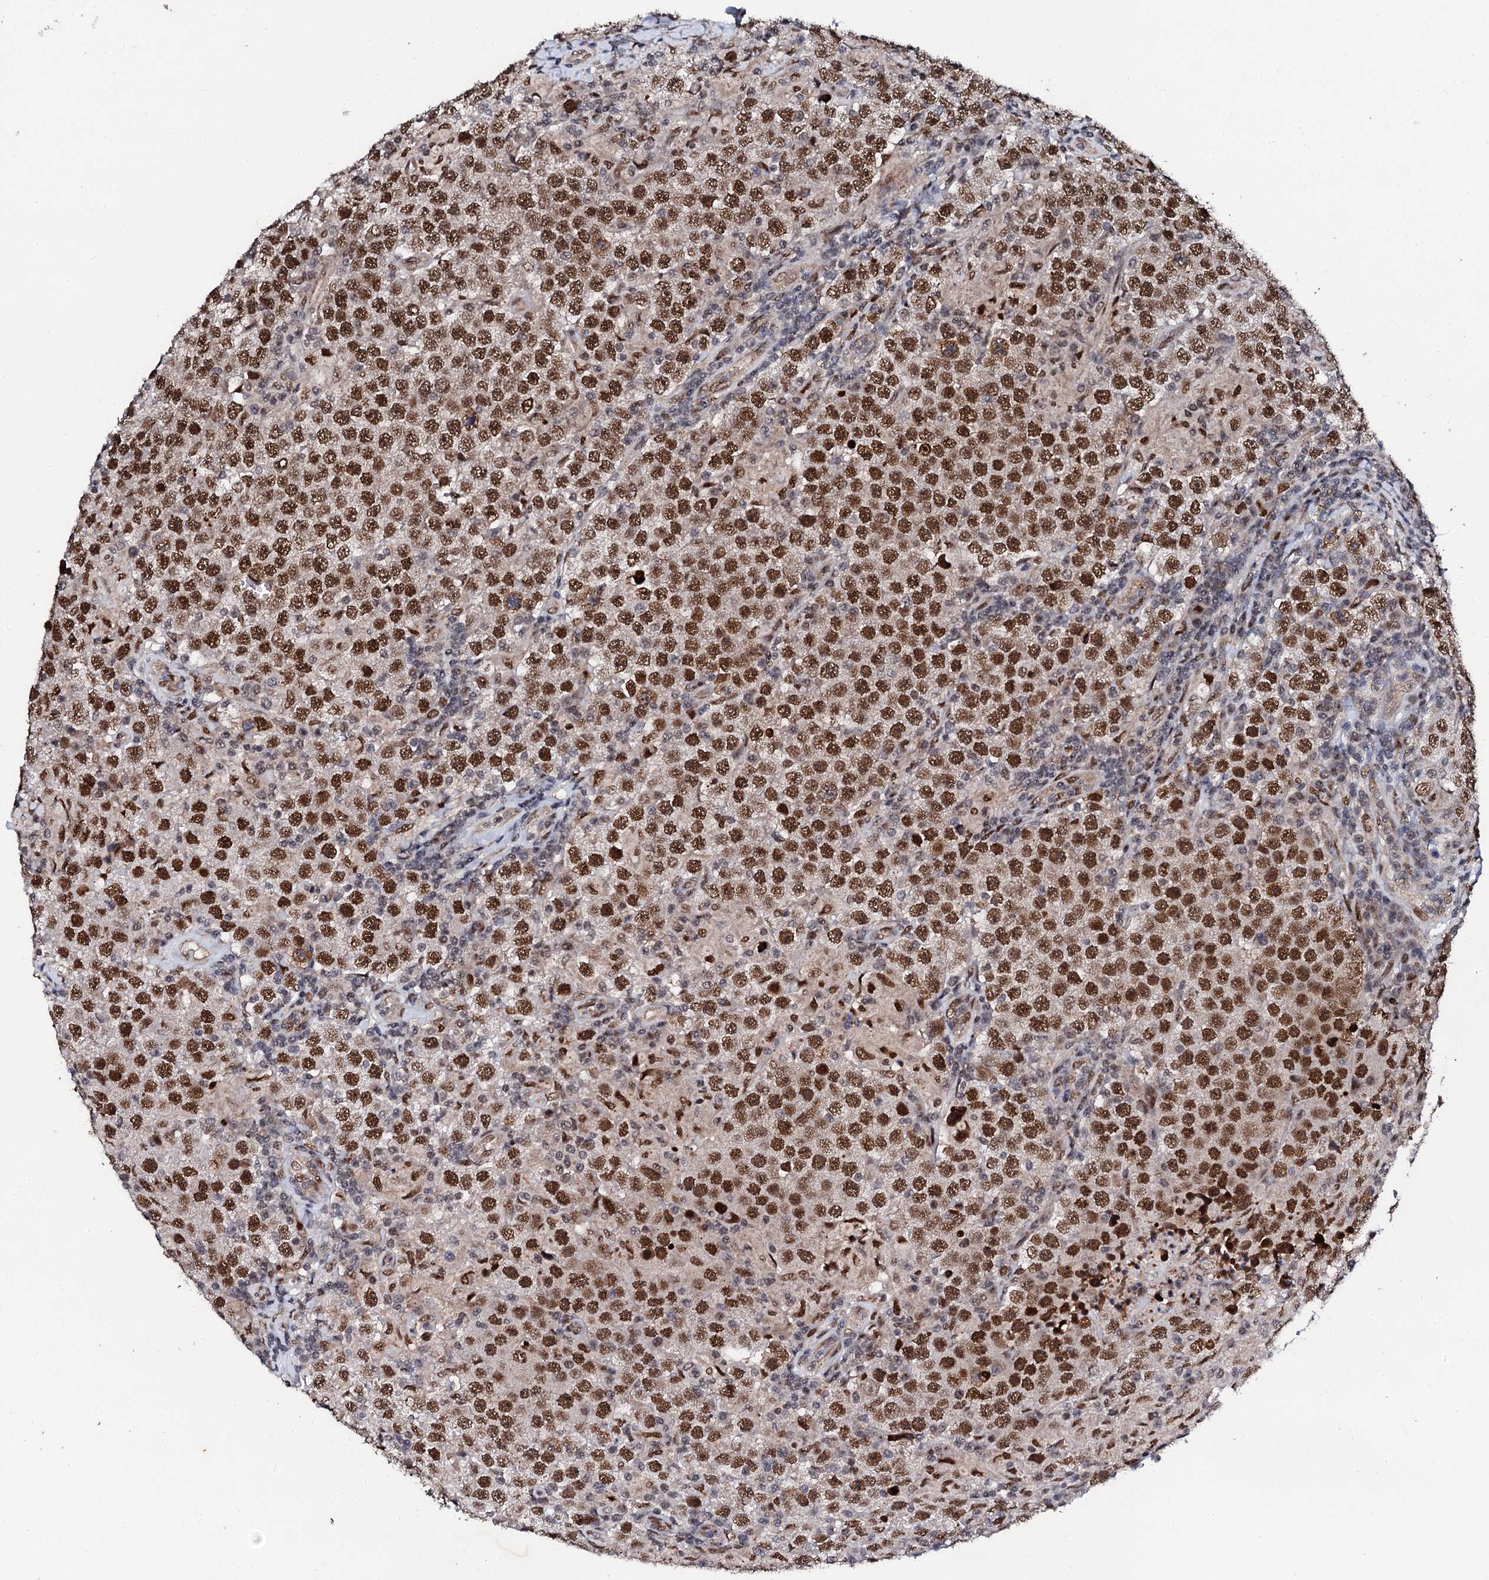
{"staining": {"intensity": "strong", "quantity": ">75%", "location": "nuclear"}, "tissue": "testis cancer", "cell_type": "Tumor cells", "image_type": "cancer", "snomed": [{"axis": "morphology", "description": "Normal tissue, NOS"}, {"axis": "morphology", "description": "Urothelial carcinoma, High grade"}, {"axis": "morphology", "description": "Seminoma, NOS"}, {"axis": "morphology", "description": "Carcinoma, Embryonal, NOS"}, {"axis": "topography", "description": "Urinary bladder"}, {"axis": "topography", "description": "Testis"}], "caption": "A photomicrograph showing strong nuclear staining in approximately >75% of tumor cells in testis seminoma, as visualized by brown immunohistochemical staining.", "gene": "CSTF3", "patient": {"sex": "male", "age": 41}}